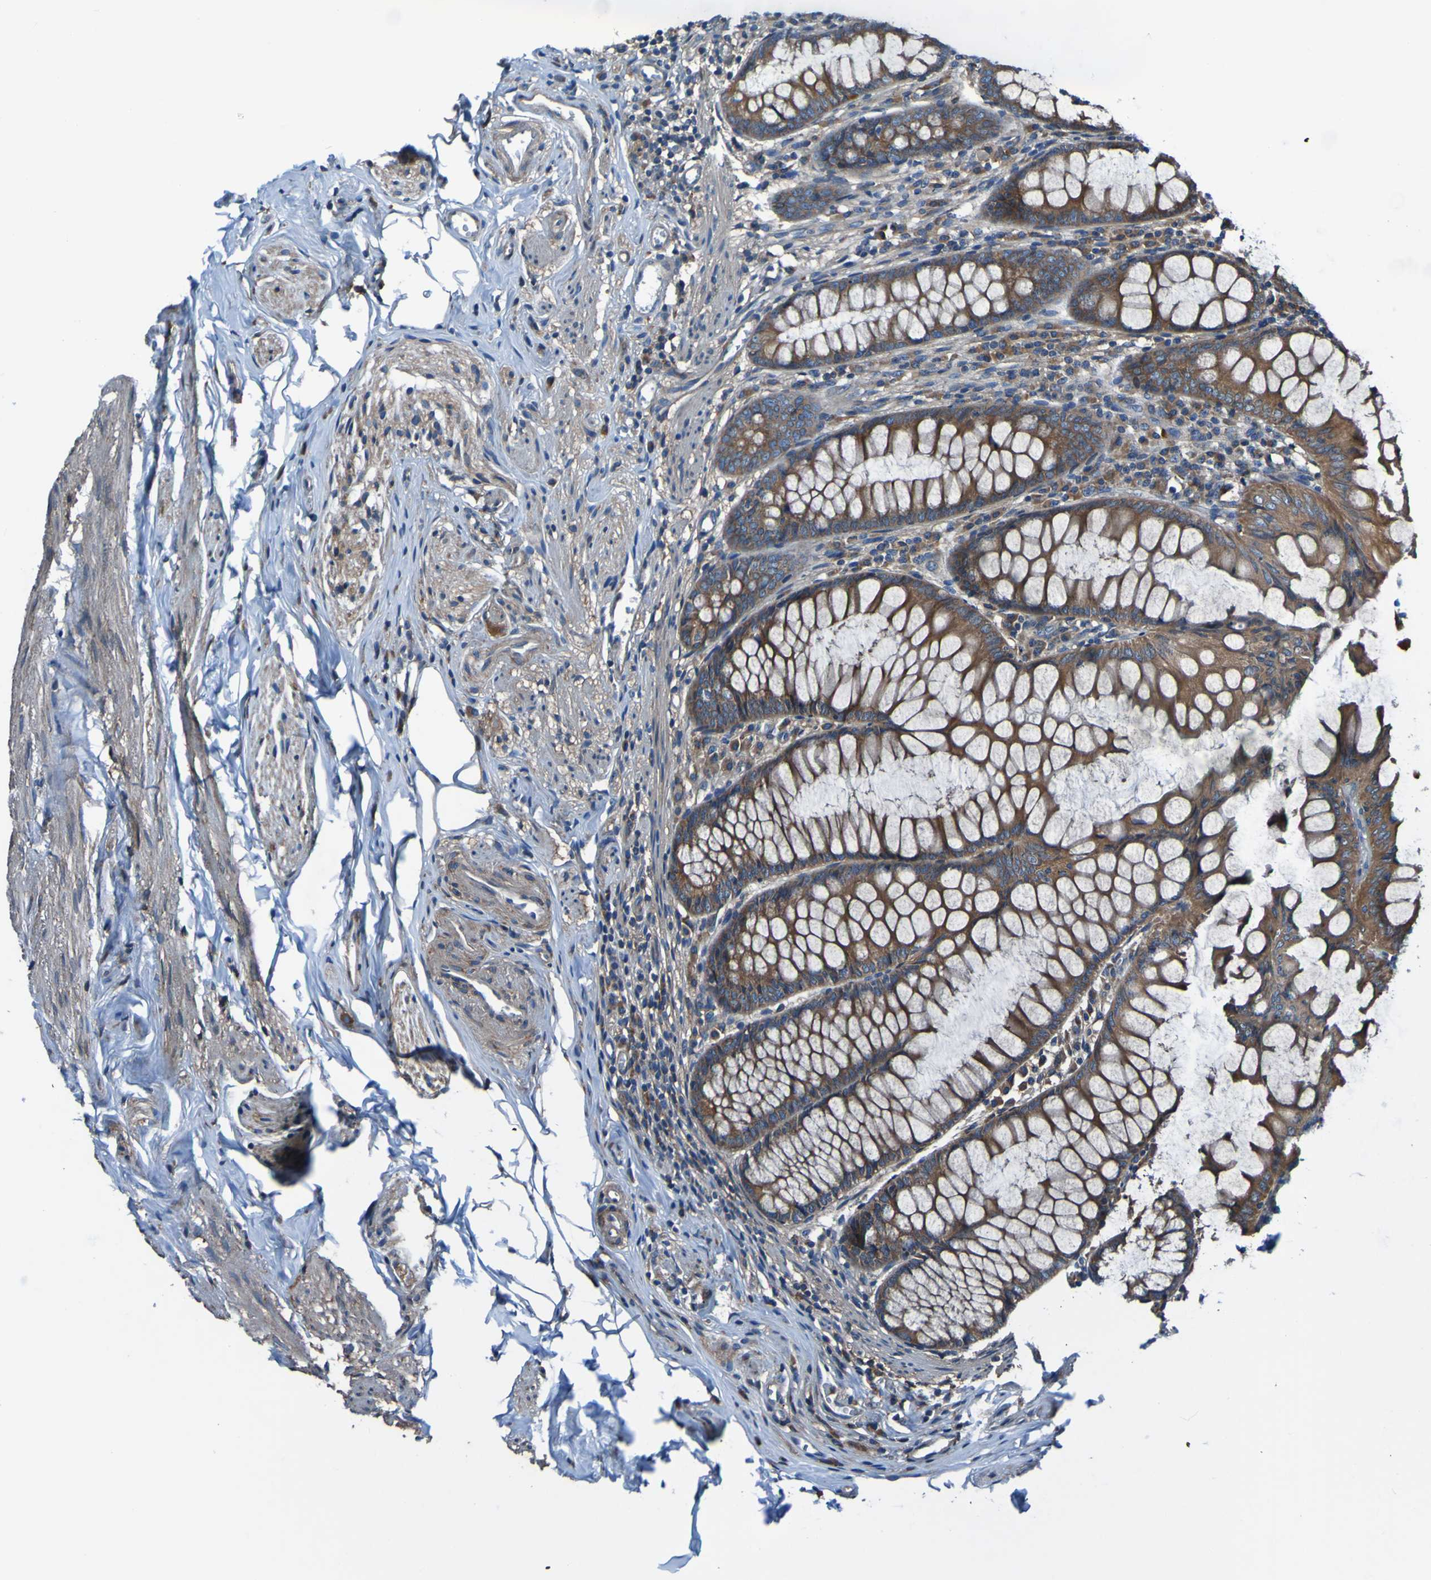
{"staining": {"intensity": "strong", "quantity": "25%-75%", "location": "cytoplasmic/membranous"}, "tissue": "appendix", "cell_type": "Glandular cells", "image_type": "normal", "snomed": [{"axis": "morphology", "description": "Normal tissue, NOS"}, {"axis": "topography", "description": "Appendix"}], "caption": "Protein expression by immunohistochemistry (IHC) reveals strong cytoplasmic/membranous expression in about 25%-75% of glandular cells in normal appendix.", "gene": "RAB5B", "patient": {"sex": "female", "age": 77}}